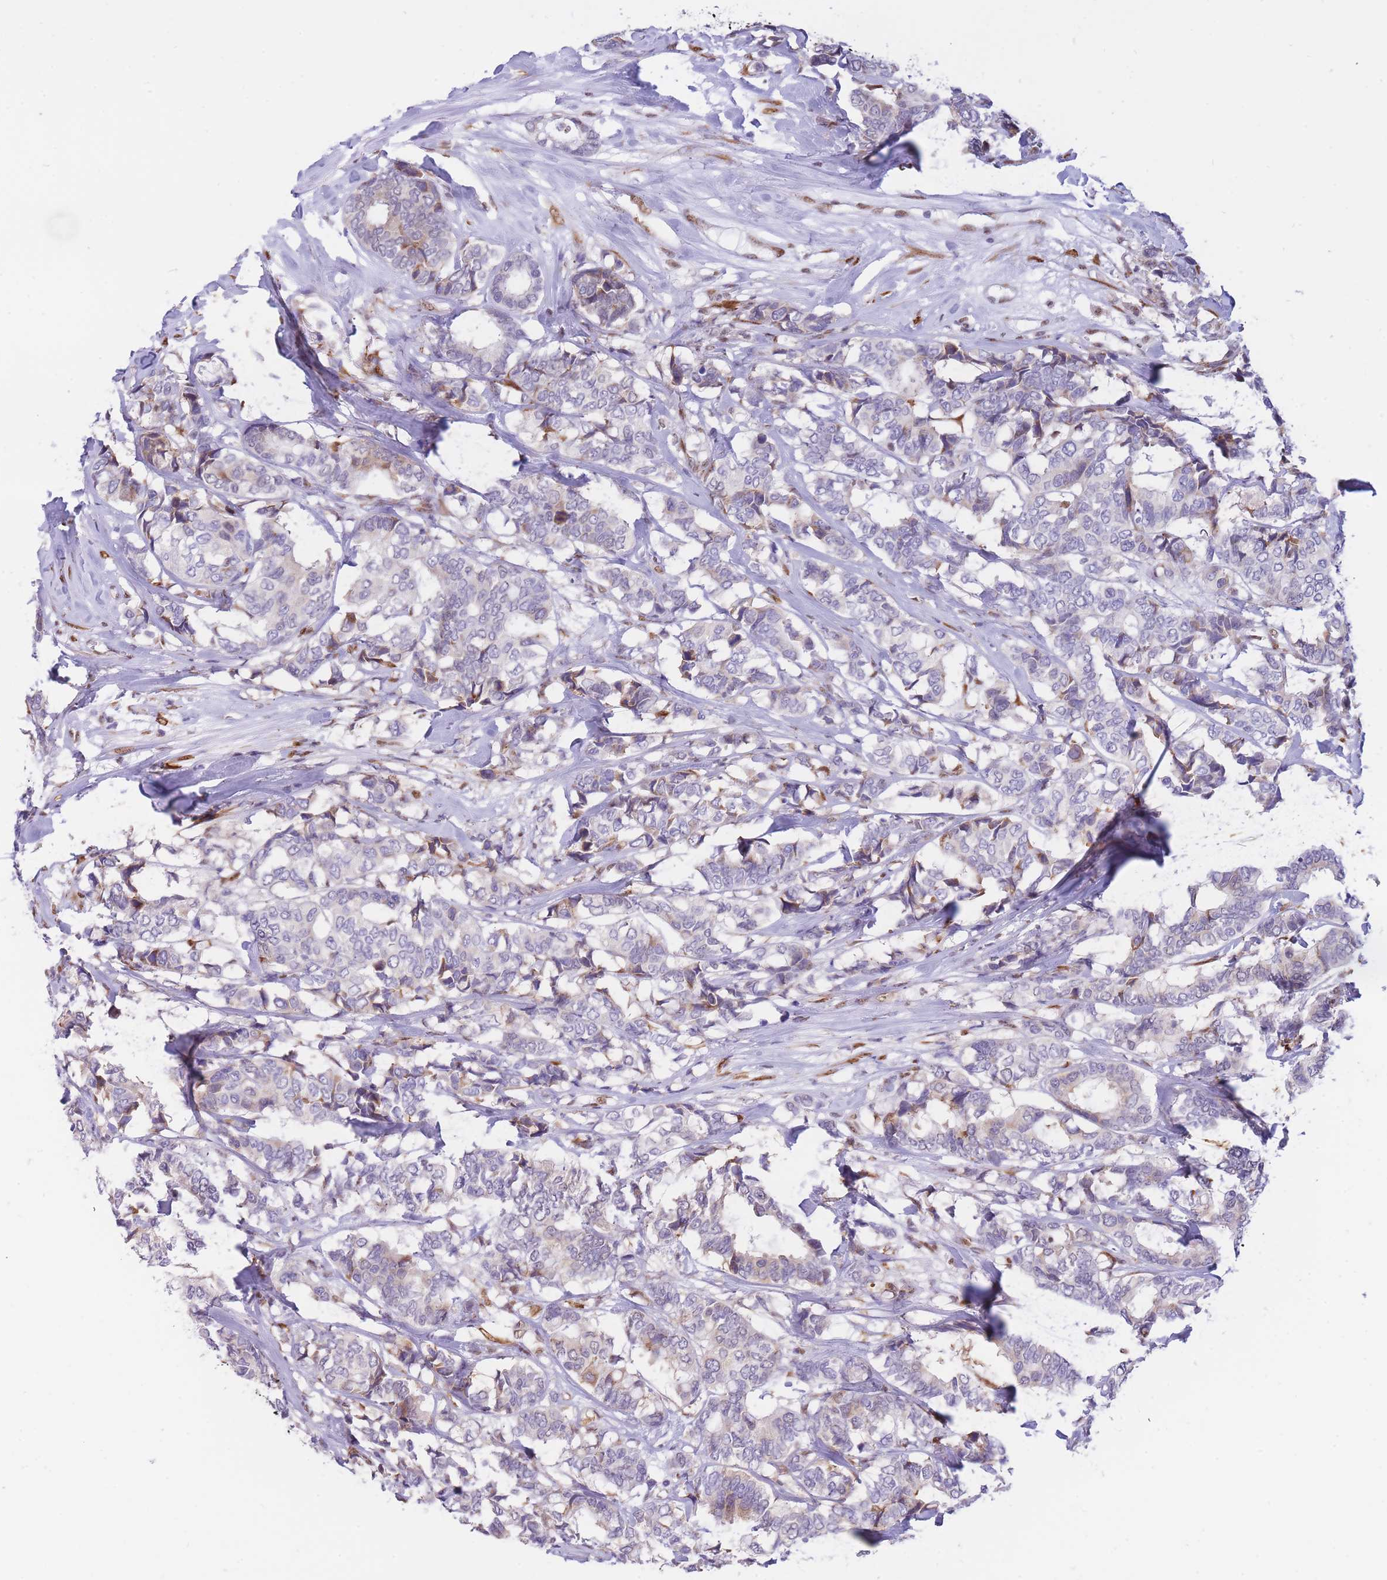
{"staining": {"intensity": "weak", "quantity": "<25%", "location": "cytoplasmic/membranous"}, "tissue": "breast cancer", "cell_type": "Tumor cells", "image_type": "cancer", "snomed": [{"axis": "morphology", "description": "Duct carcinoma"}, {"axis": "topography", "description": "Breast"}], "caption": "The photomicrograph demonstrates no staining of tumor cells in breast invasive ductal carcinoma.", "gene": "FAM153A", "patient": {"sex": "female", "age": 87}}